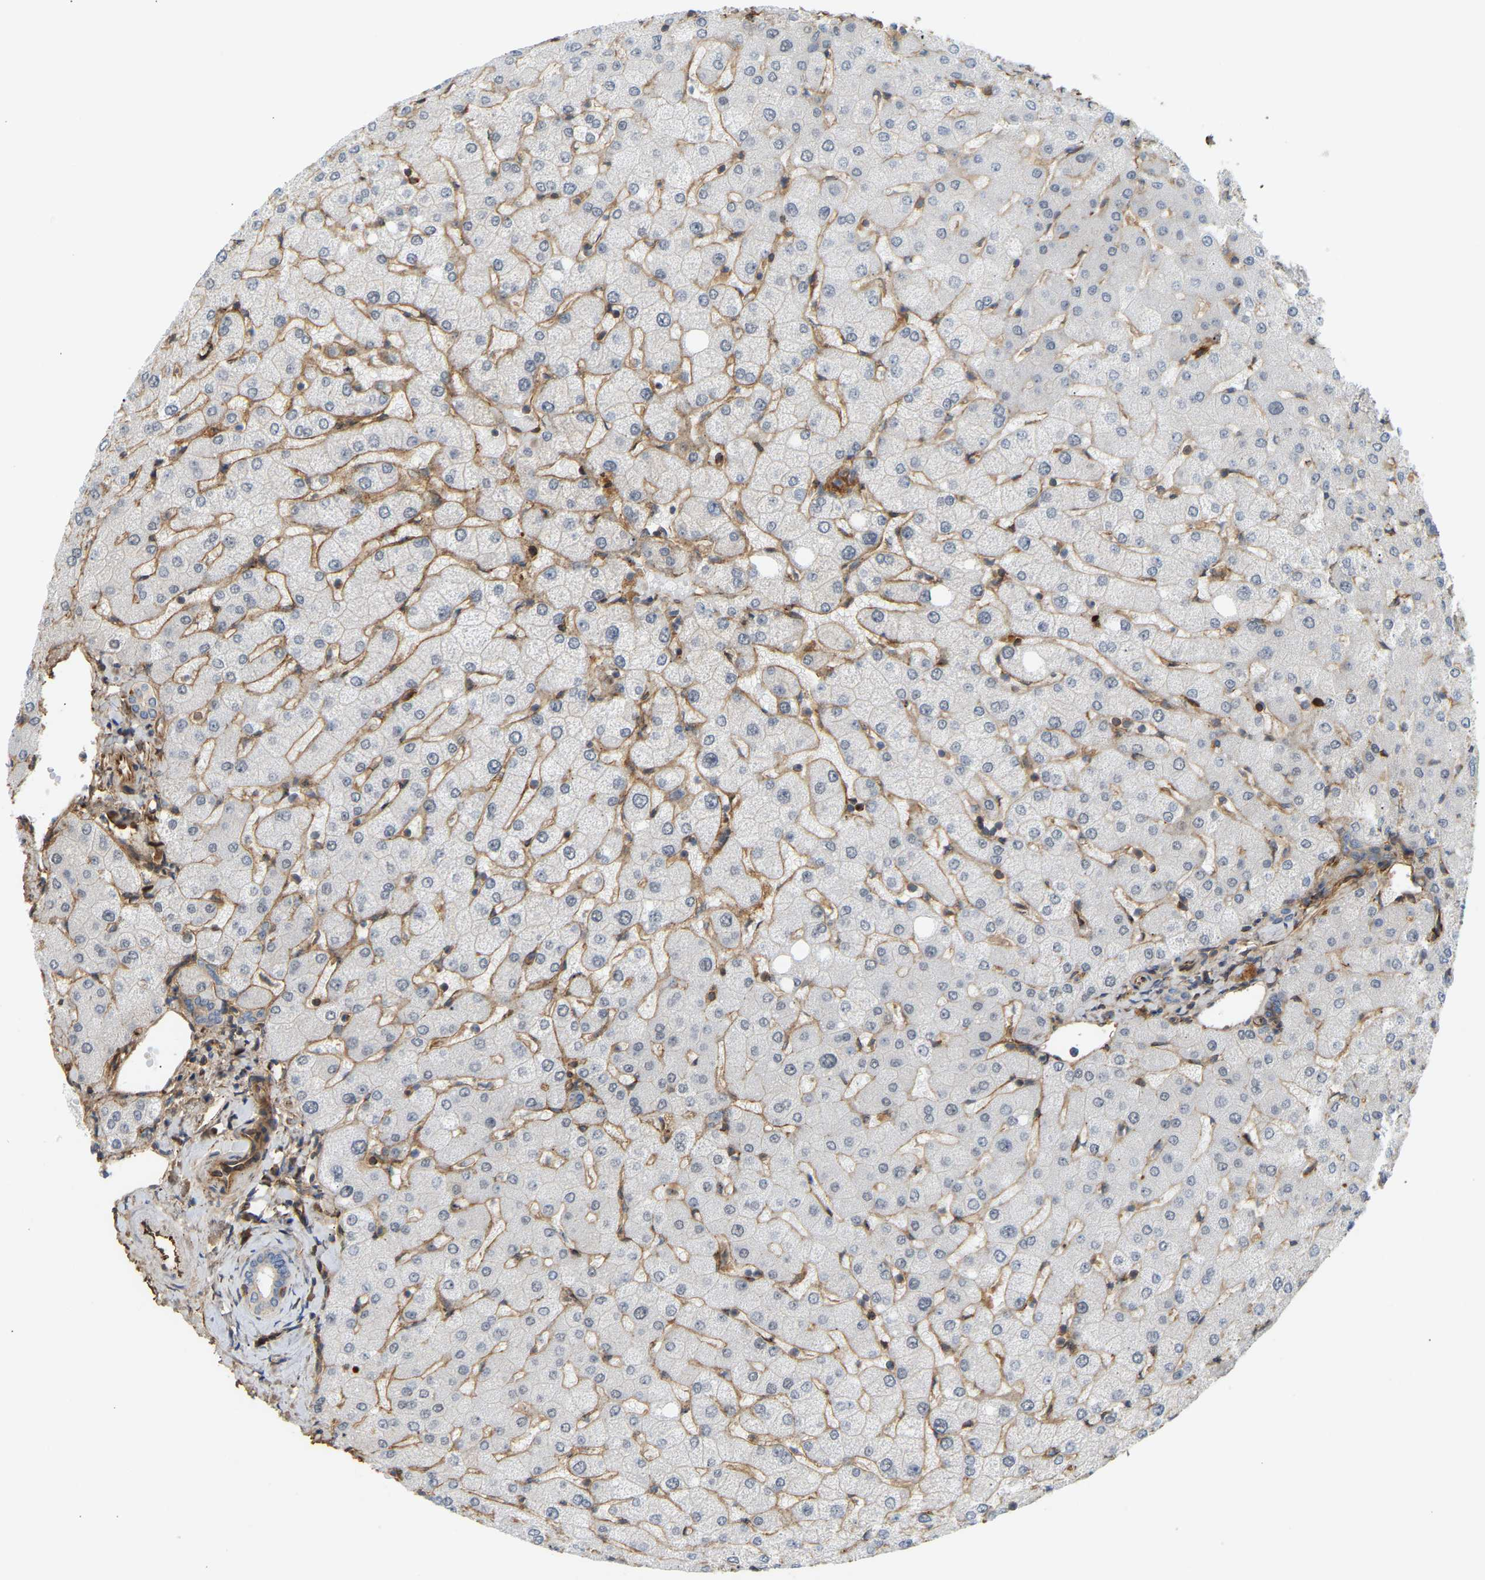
{"staining": {"intensity": "negative", "quantity": "none", "location": "none"}, "tissue": "liver", "cell_type": "Cholangiocytes", "image_type": "normal", "snomed": [{"axis": "morphology", "description": "Normal tissue, NOS"}, {"axis": "topography", "description": "Liver"}], "caption": "There is no significant staining in cholangiocytes of liver. (Brightfield microscopy of DAB (3,3'-diaminobenzidine) immunohistochemistry at high magnification).", "gene": "PLCG2", "patient": {"sex": "female", "age": 54}}